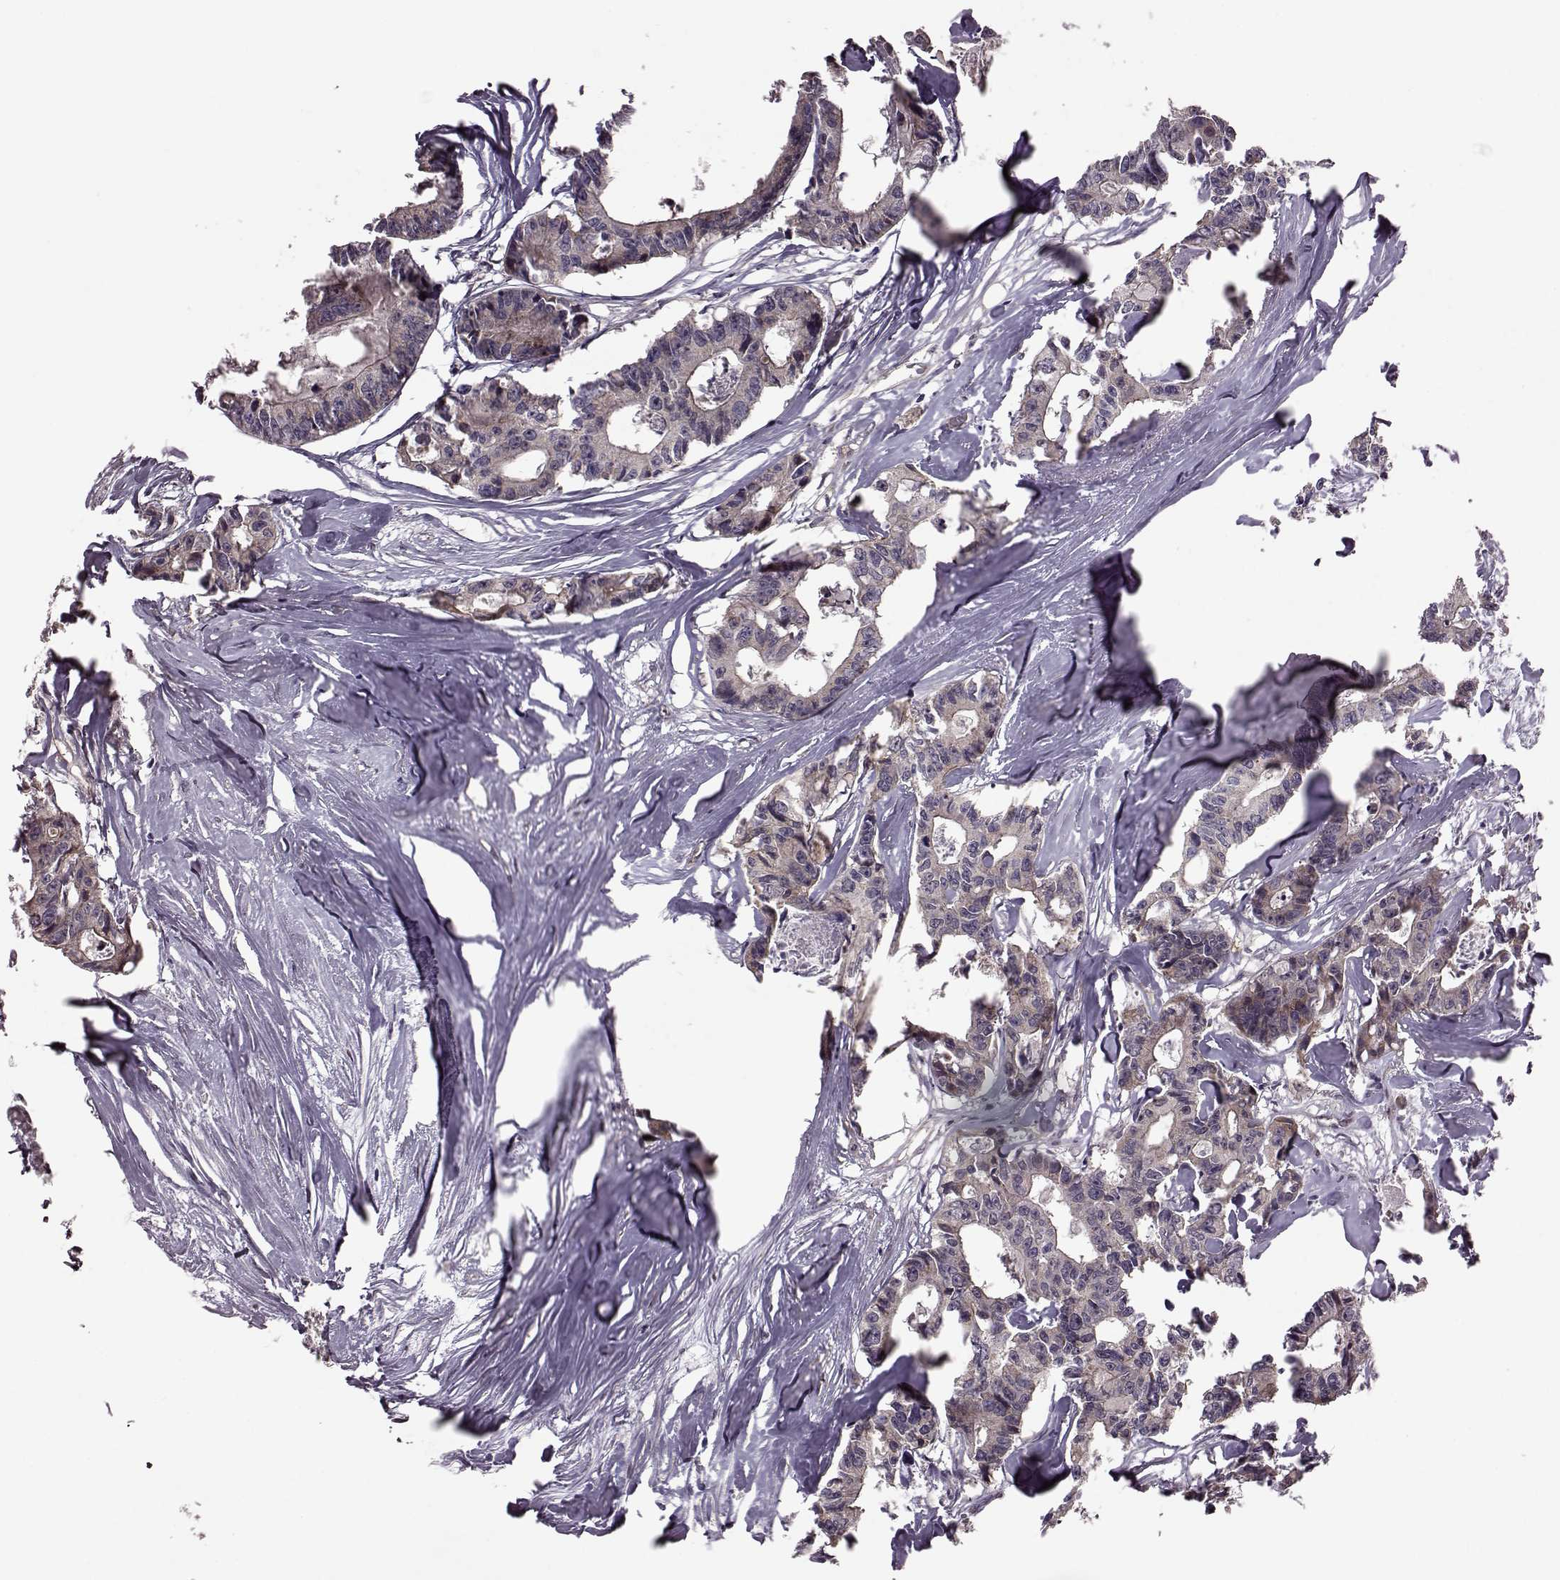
{"staining": {"intensity": "weak", "quantity": "<25%", "location": "cytoplasmic/membranous"}, "tissue": "colorectal cancer", "cell_type": "Tumor cells", "image_type": "cancer", "snomed": [{"axis": "morphology", "description": "Adenocarcinoma, NOS"}, {"axis": "topography", "description": "Rectum"}], "caption": "Immunohistochemistry (IHC) of colorectal cancer (adenocarcinoma) reveals no expression in tumor cells.", "gene": "SYNPO", "patient": {"sex": "male", "age": 57}}